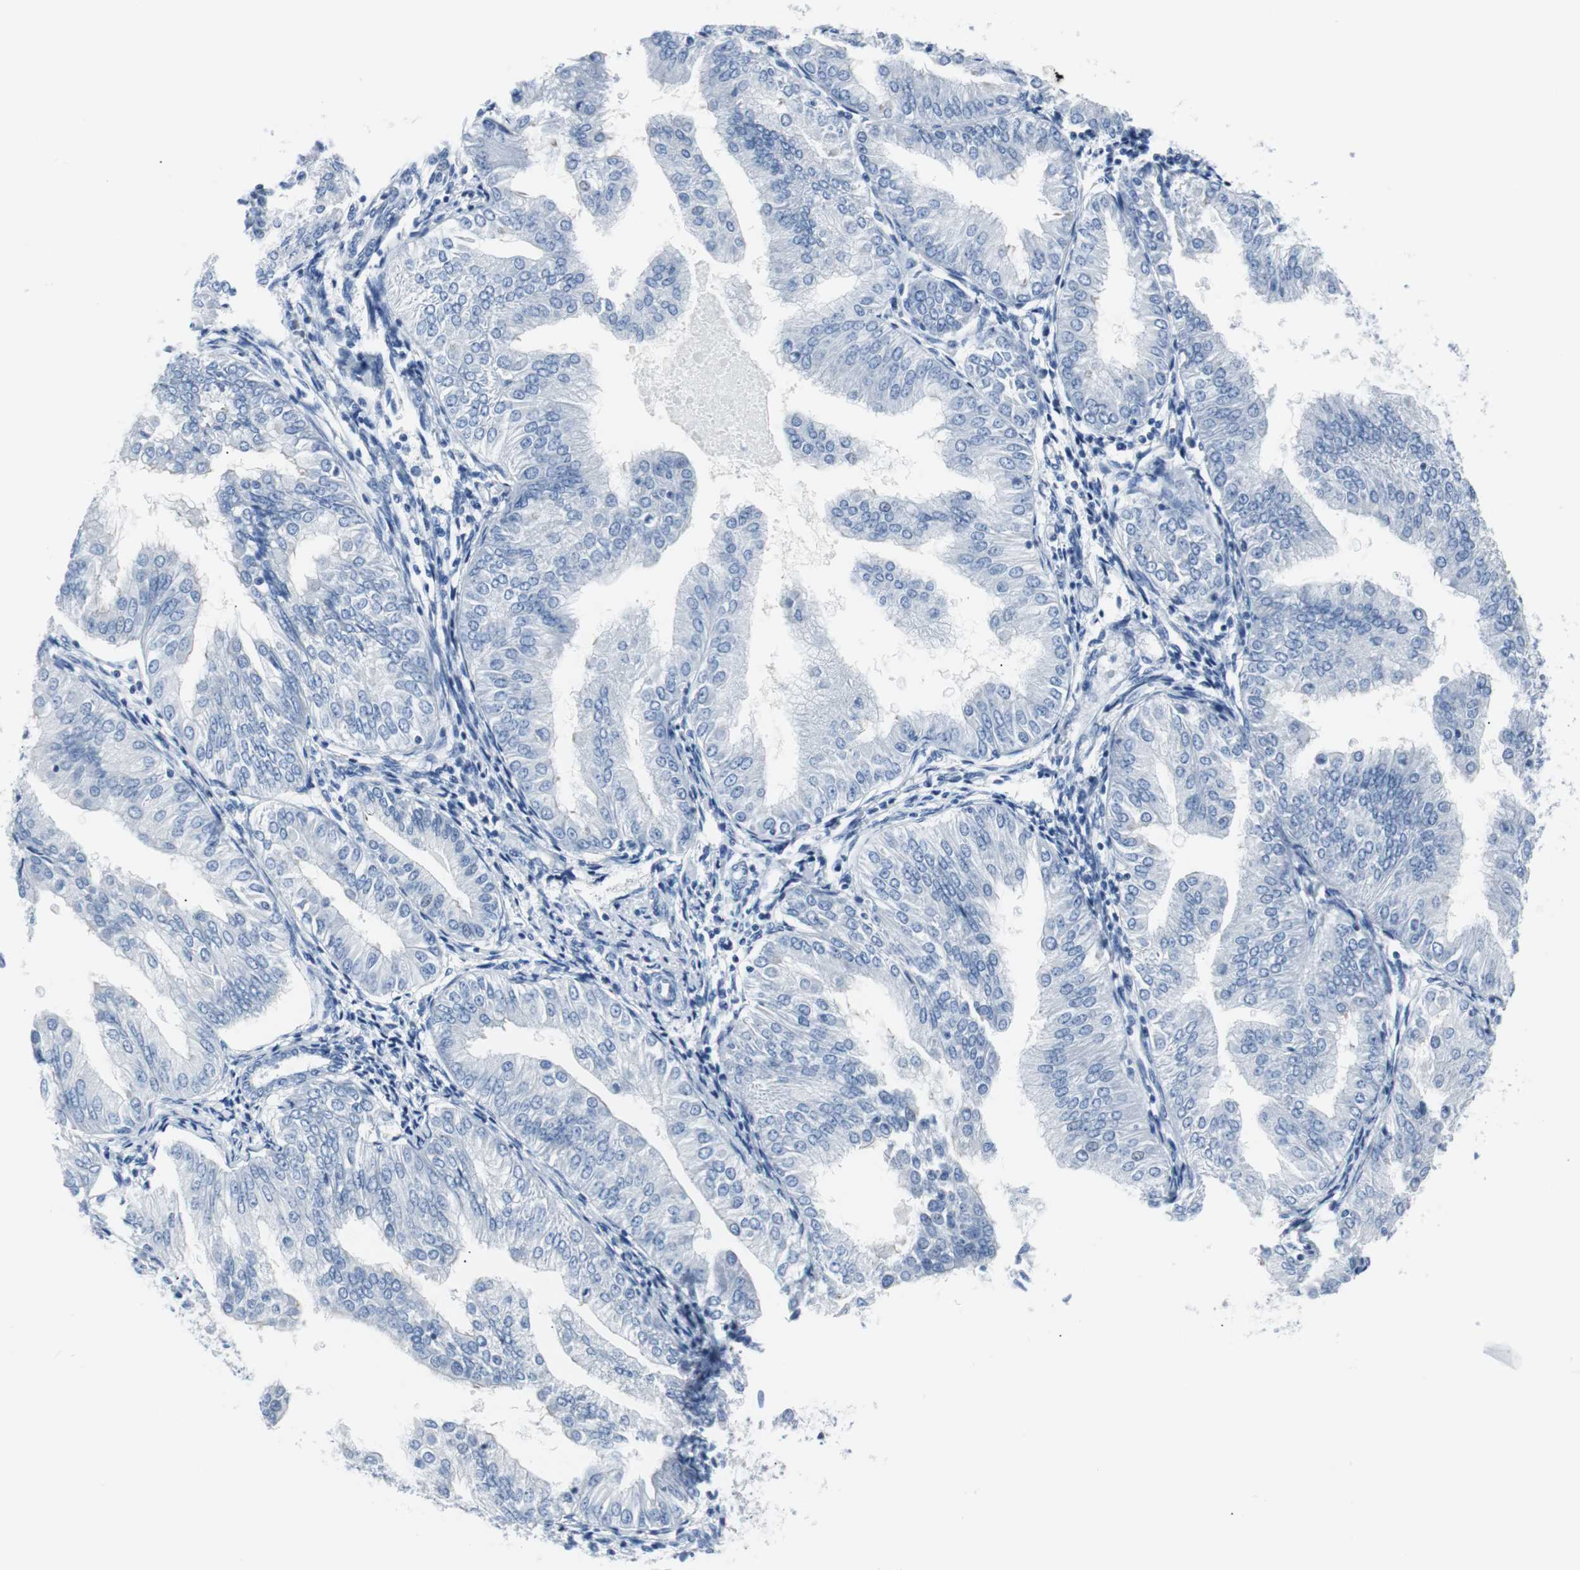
{"staining": {"intensity": "negative", "quantity": "none", "location": "none"}, "tissue": "endometrial cancer", "cell_type": "Tumor cells", "image_type": "cancer", "snomed": [{"axis": "morphology", "description": "Adenocarcinoma, NOS"}, {"axis": "topography", "description": "Endometrium"}], "caption": "A photomicrograph of endometrial cancer (adenocarcinoma) stained for a protein shows no brown staining in tumor cells.", "gene": "GAP43", "patient": {"sex": "female", "age": 53}}